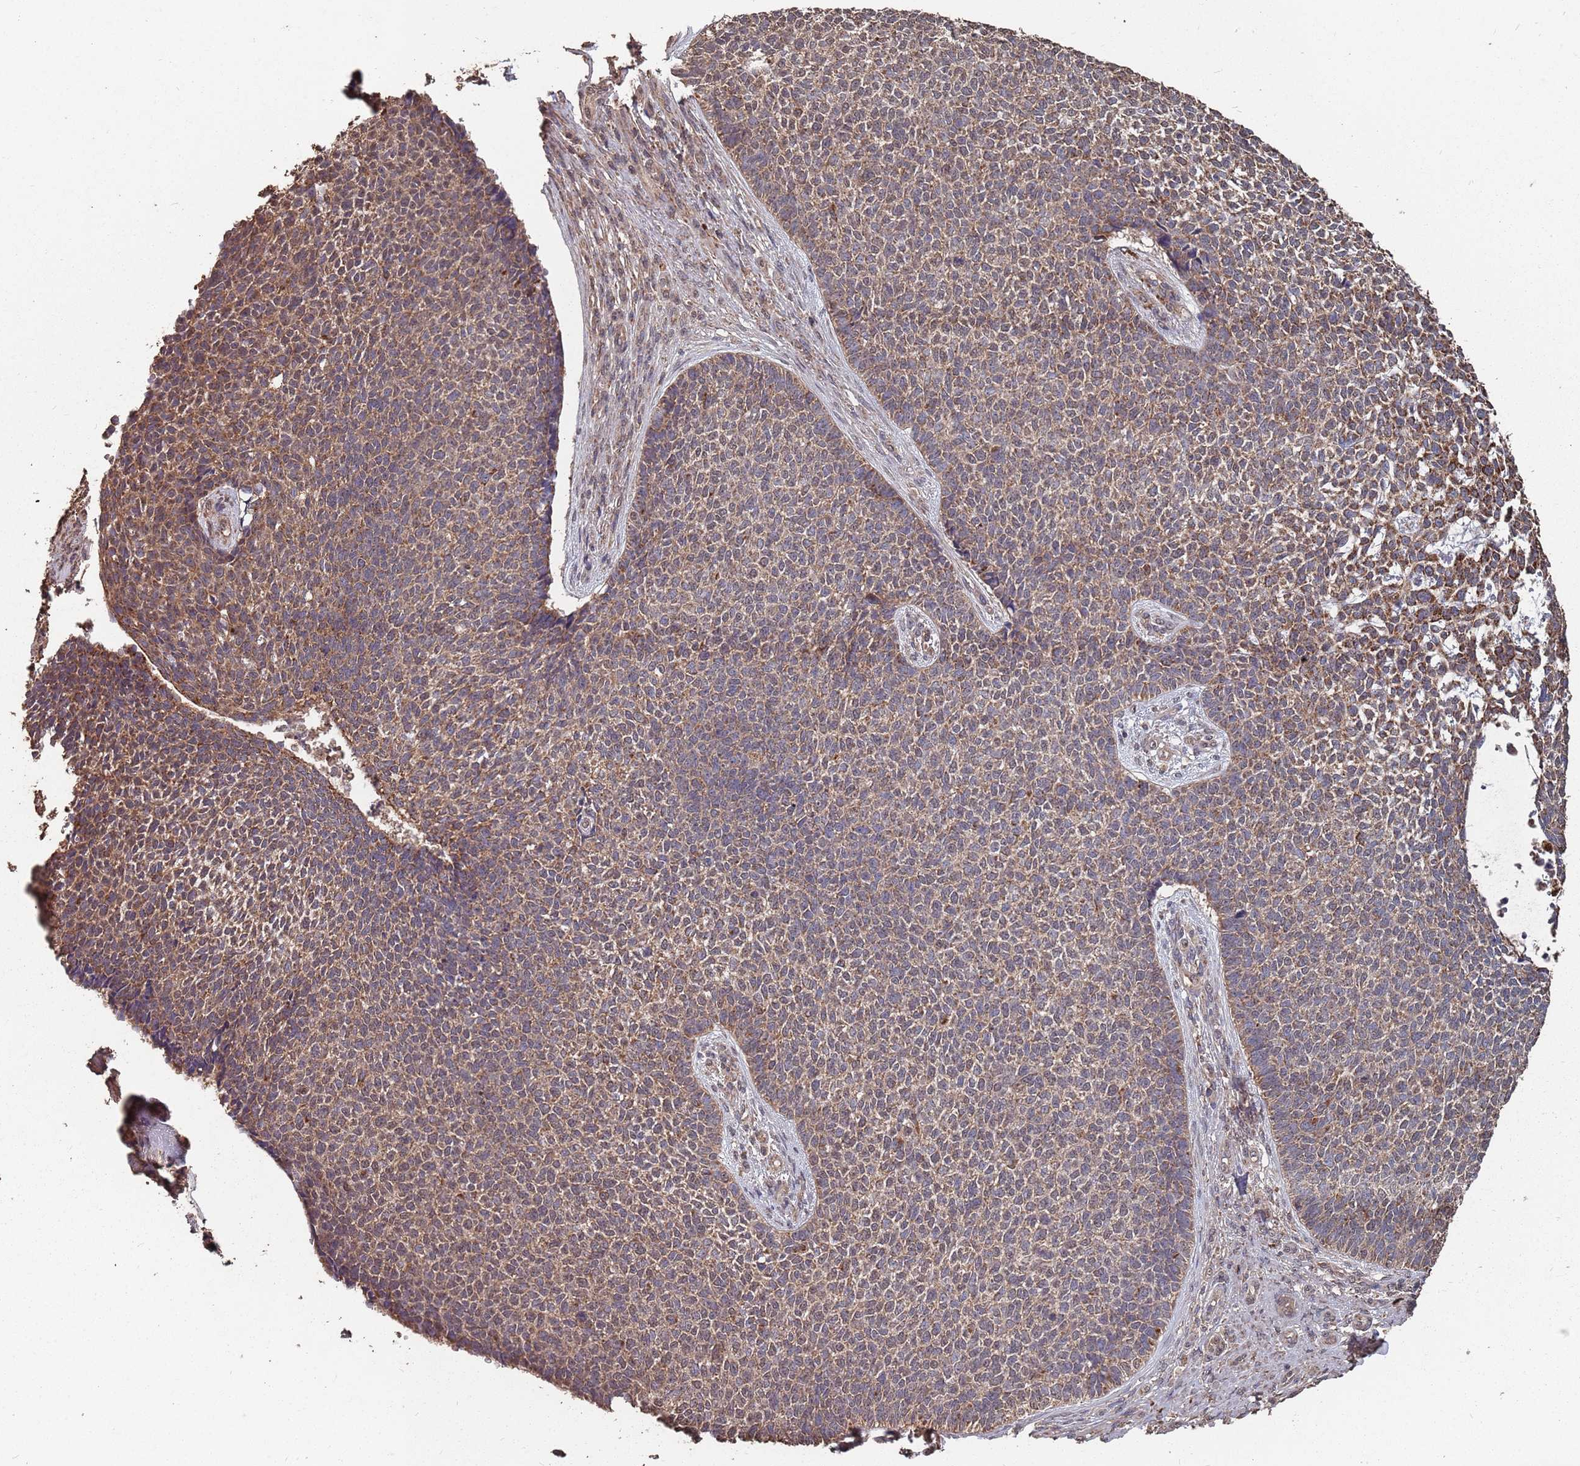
{"staining": {"intensity": "moderate", "quantity": ">75%", "location": "cytoplasmic/membranous"}, "tissue": "skin cancer", "cell_type": "Tumor cells", "image_type": "cancer", "snomed": [{"axis": "morphology", "description": "Basal cell carcinoma"}, {"axis": "topography", "description": "Skin"}], "caption": "Skin cancer (basal cell carcinoma) stained with DAB (3,3'-diaminobenzidine) immunohistochemistry (IHC) shows medium levels of moderate cytoplasmic/membranous expression in about >75% of tumor cells.", "gene": "PRORP", "patient": {"sex": "female", "age": 84}}